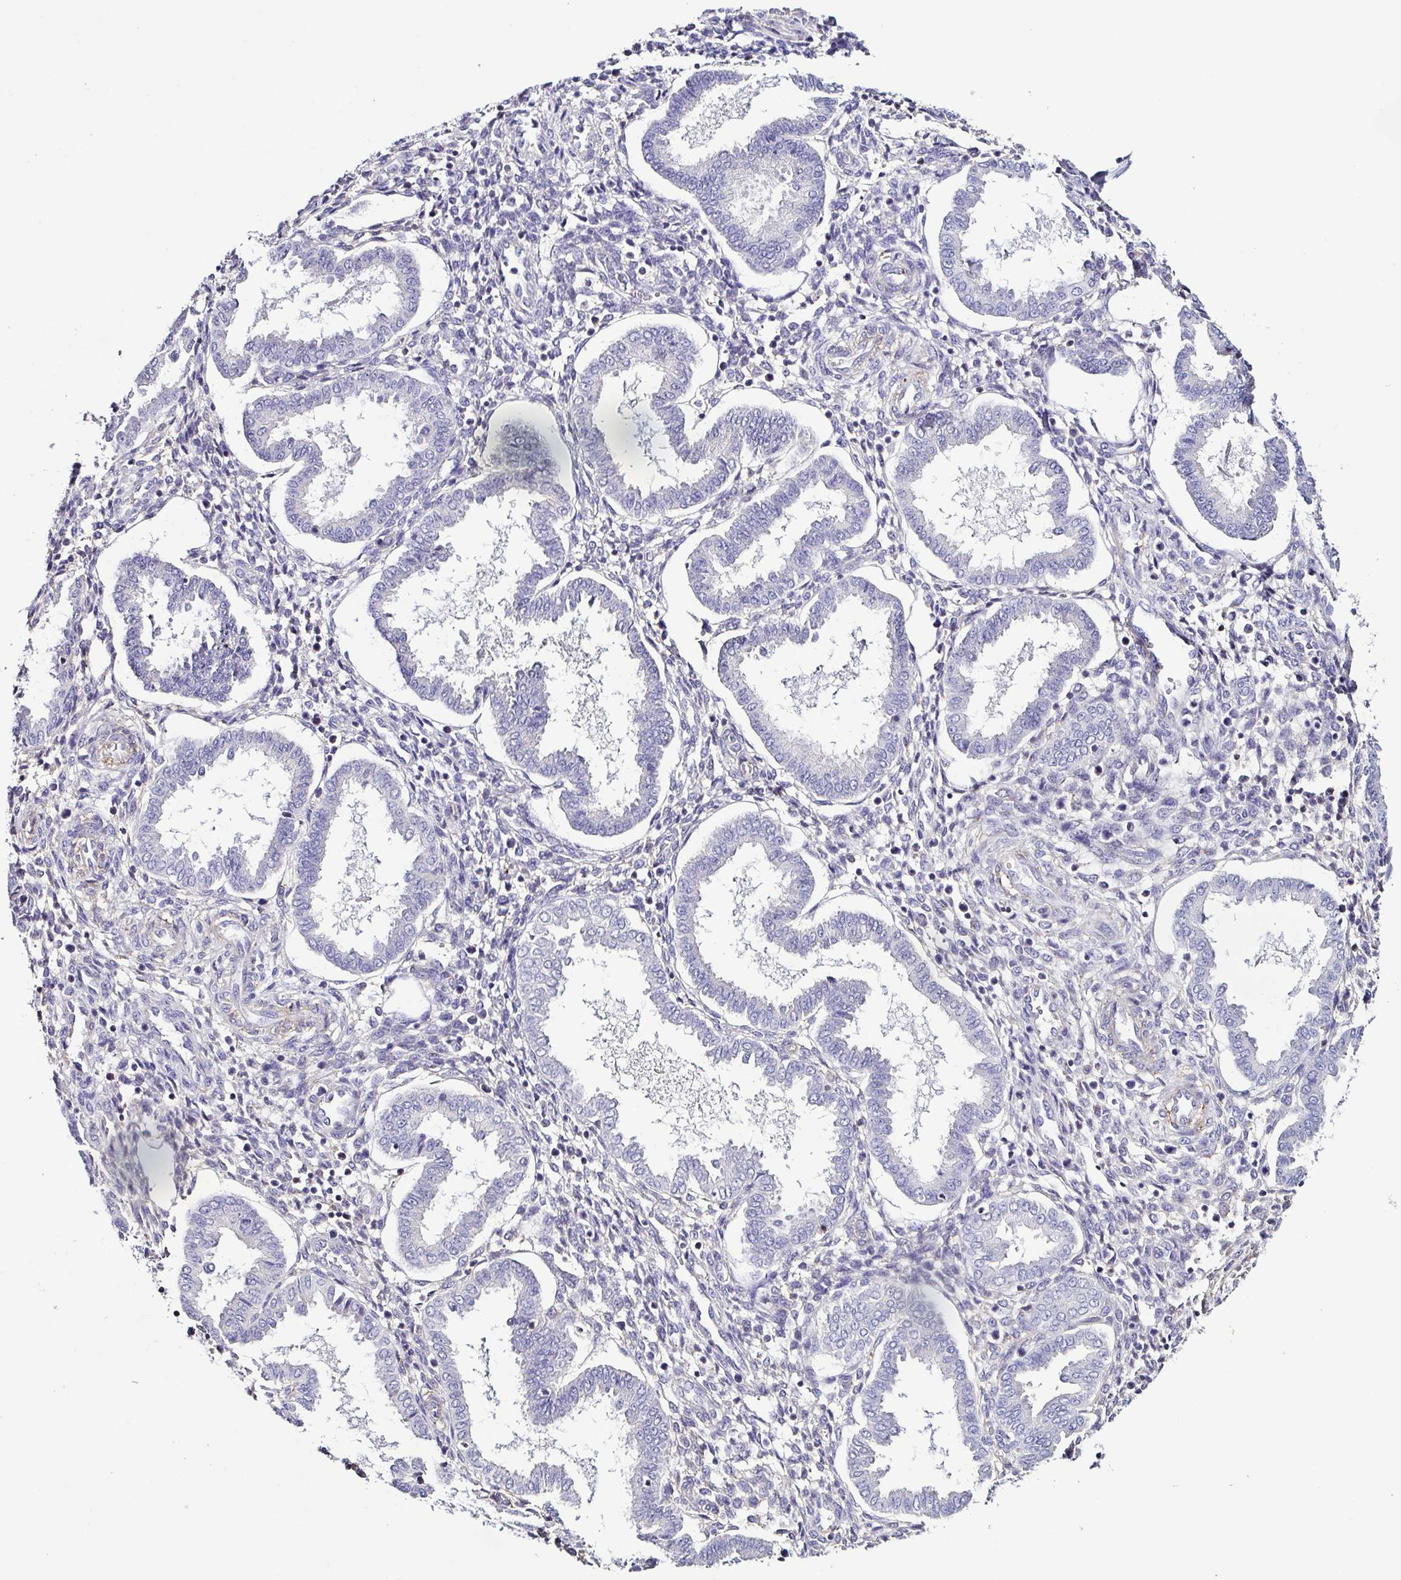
{"staining": {"intensity": "negative", "quantity": "none", "location": "none"}, "tissue": "endometrium", "cell_type": "Cells in endometrial stroma", "image_type": "normal", "snomed": [{"axis": "morphology", "description": "Normal tissue, NOS"}, {"axis": "topography", "description": "Endometrium"}], "caption": "High power microscopy photomicrograph of an IHC photomicrograph of unremarkable endometrium, revealing no significant positivity in cells in endometrial stroma.", "gene": "TNNT2", "patient": {"sex": "female", "age": 24}}